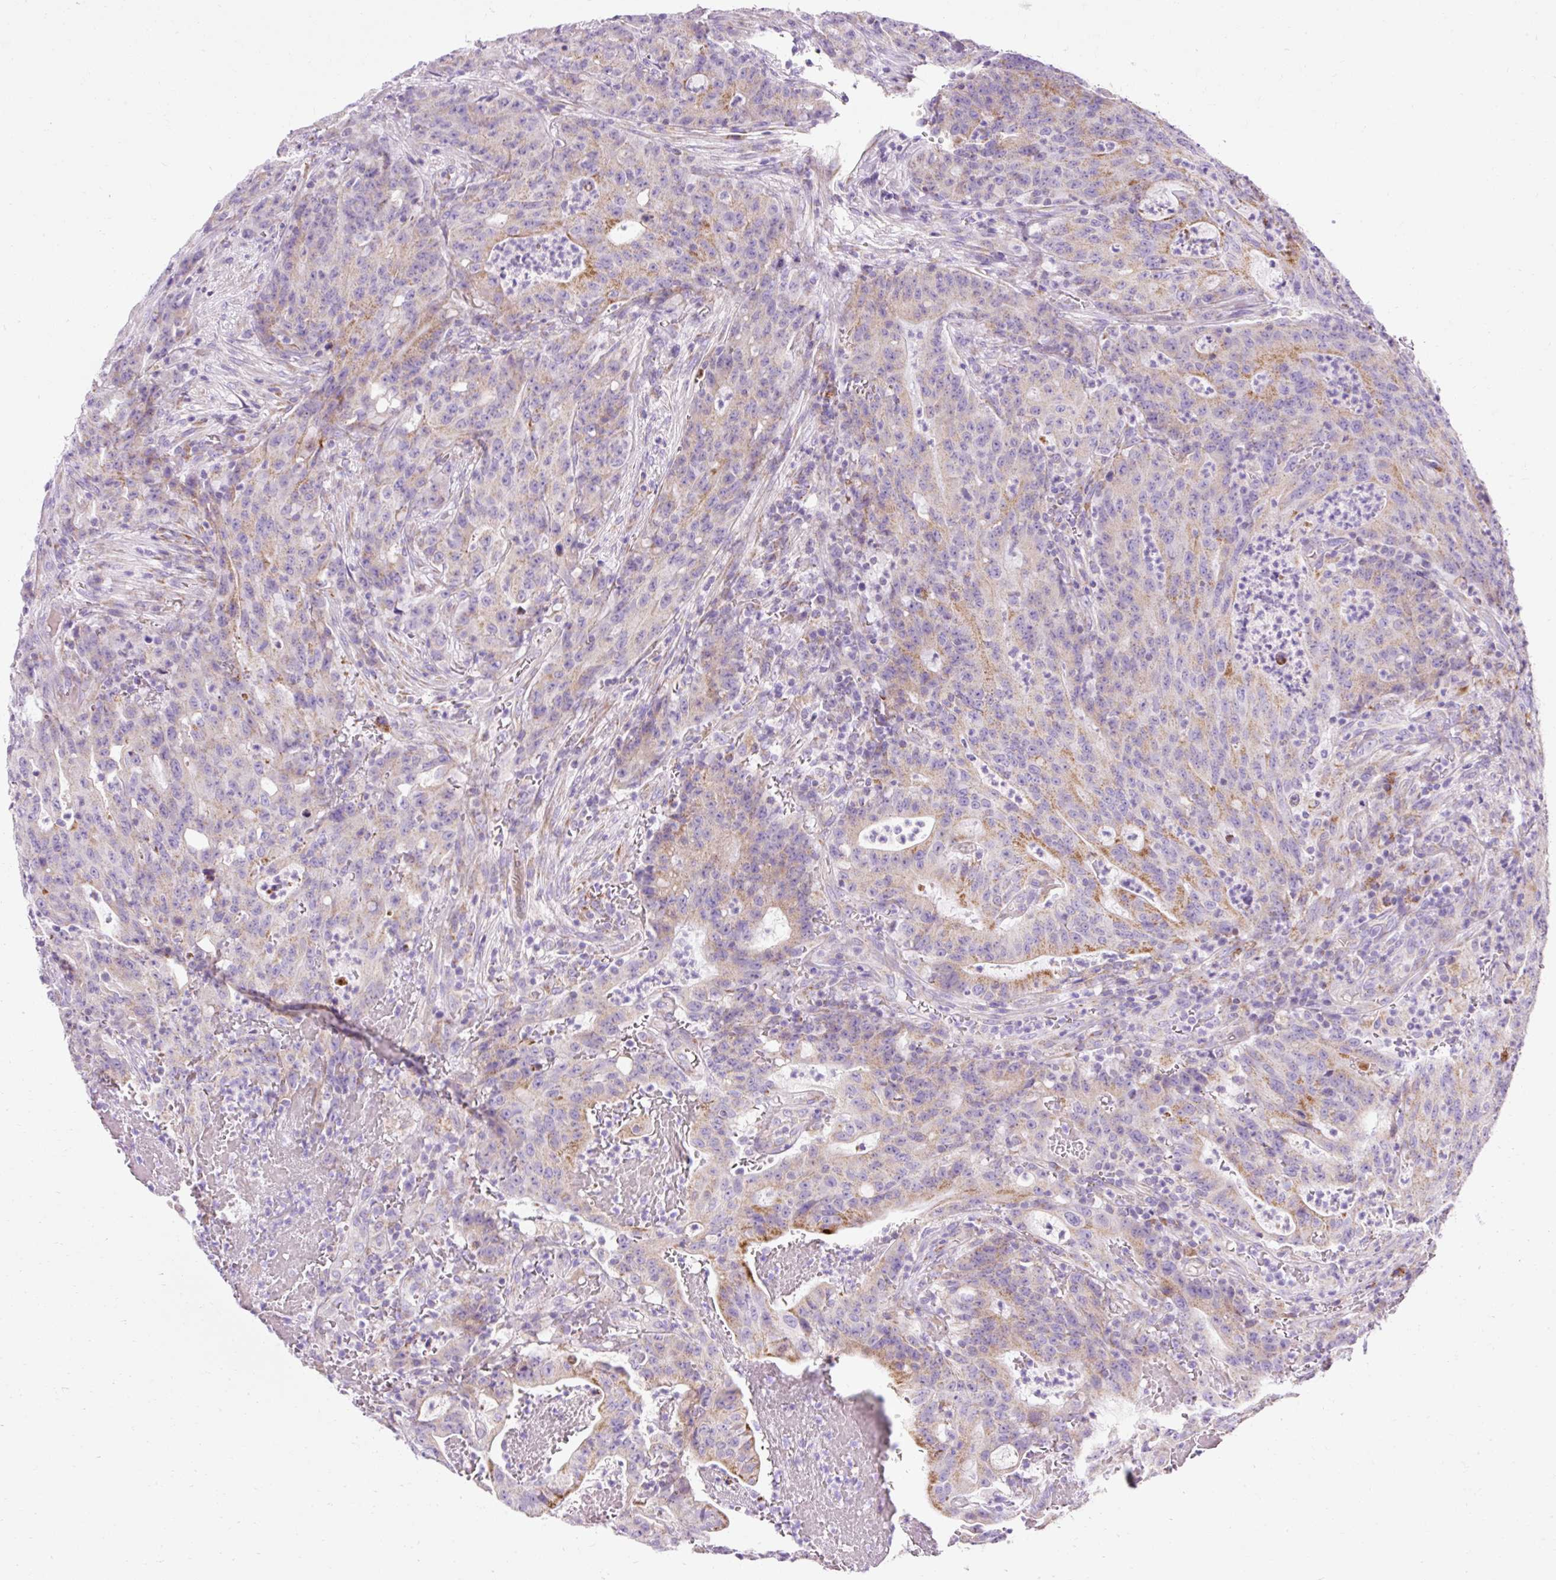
{"staining": {"intensity": "moderate", "quantity": "25%-75%", "location": "cytoplasmic/membranous"}, "tissue": "colorectal cancer", "cell_type": "Tumor cells", "image_type": "cancer", "snomed": [{"axis": "morphology", "description": "Adenocarcinoma, NOS"}, {"axis": "topography", "description": "Colon"}], "caption": "Immunohistochemistry of colorectal cancer (adenocarcinoma) demonstrates medium levels of moderate cytoplasmic/membranous expression in approximately 25%-75% of tumor cells.", "gene": "PLPP2", "patient": {"sex": "male", "age": 83}}